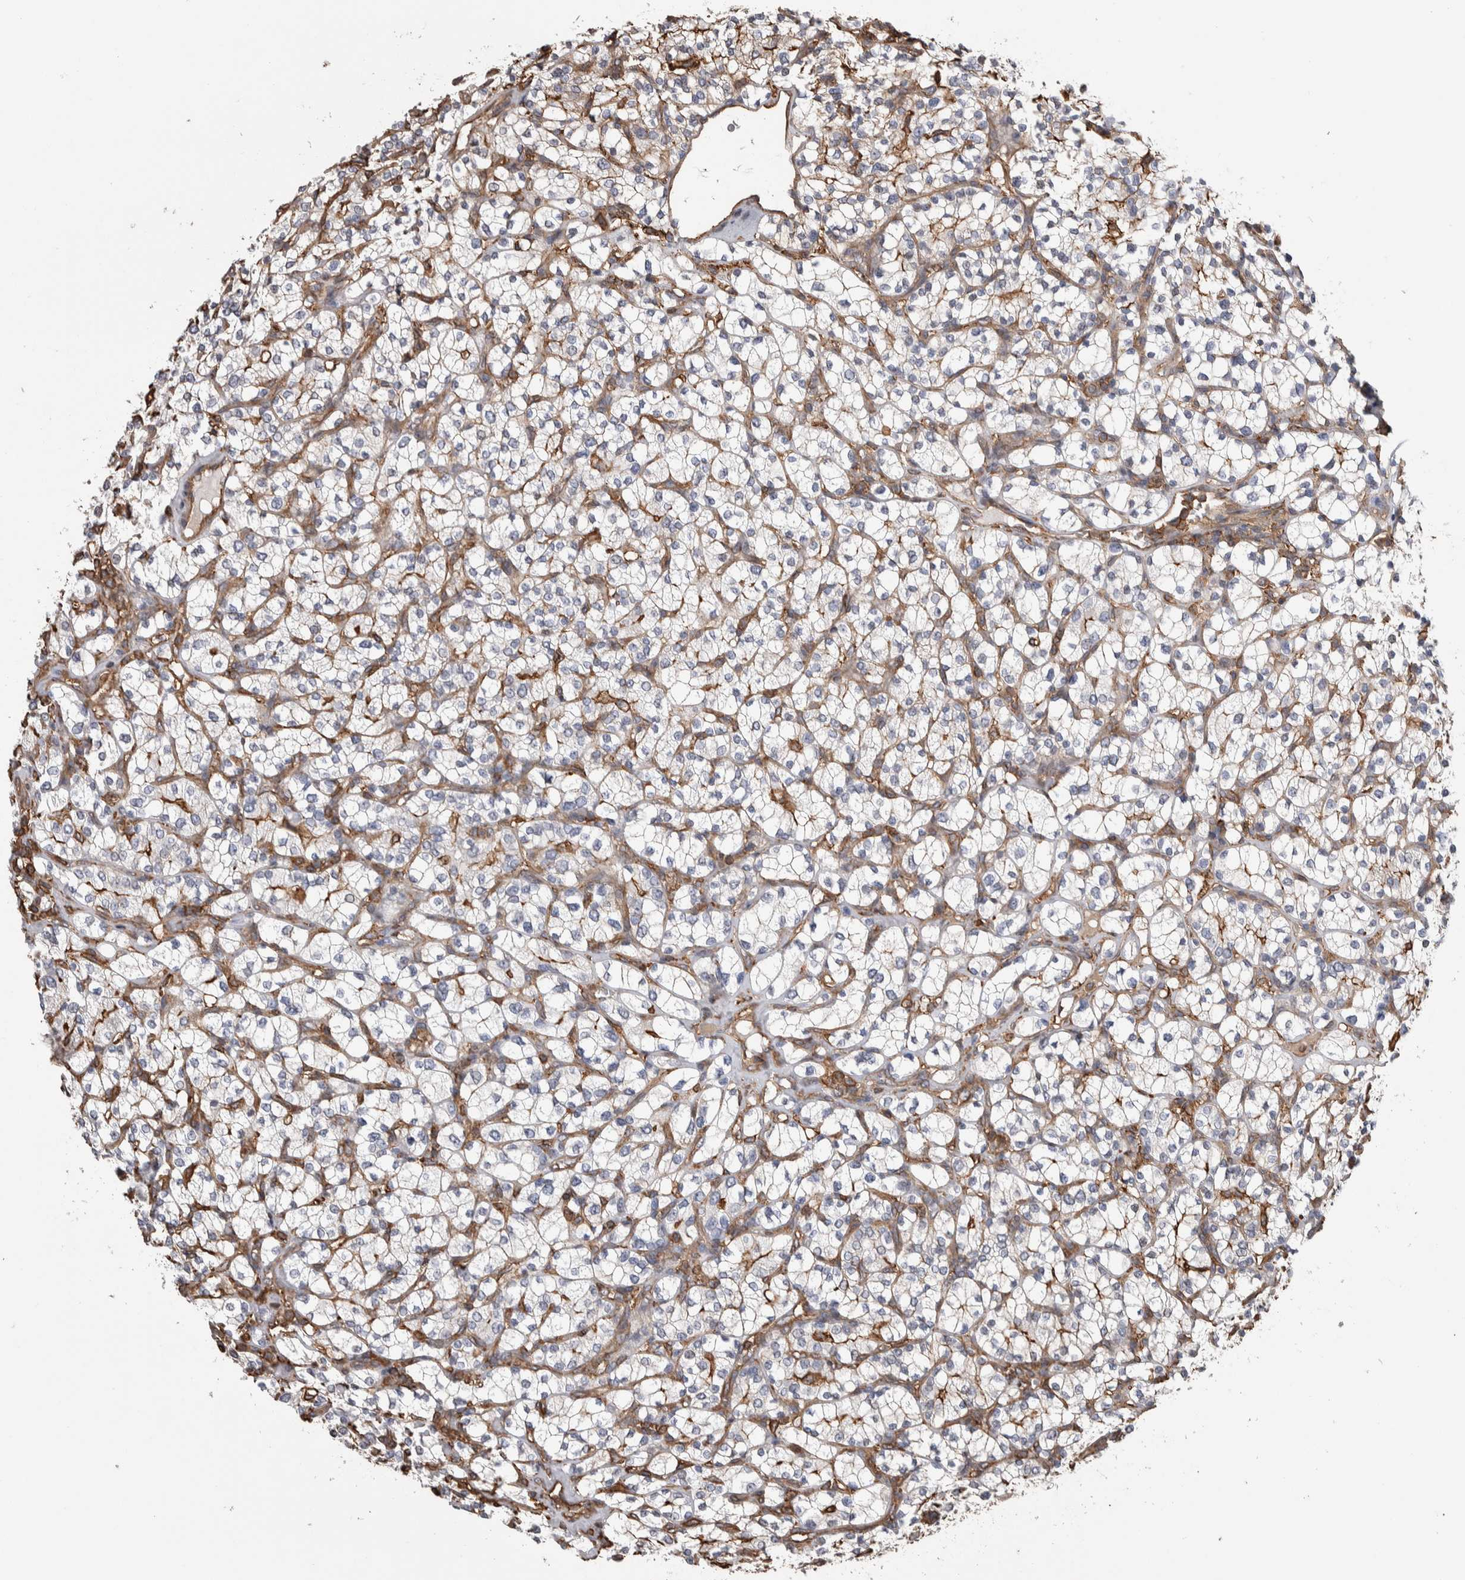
{"staining": {"intensity": "moderate", "quantity": "<25%", "location": "cytoplasmic/membranous"}, "tissue": "renal cancer", "cell_type": "Tumor cells", "image_type": "cancer", "snomed": [{"axis": "morphology", "description": "Adenocarcinoma, NOS"}, {"axis": "topography", "description": "Kidney"}], "caption": "About <25% of tumor cells in renal cancer (adenocarcinoma) exhibit moderate cytoplasmic/membranous protein staining as visualized by brown immunohistochemical staining.", "gene": "ENPP2", "patient": {"sex": "male", "age": 77}}